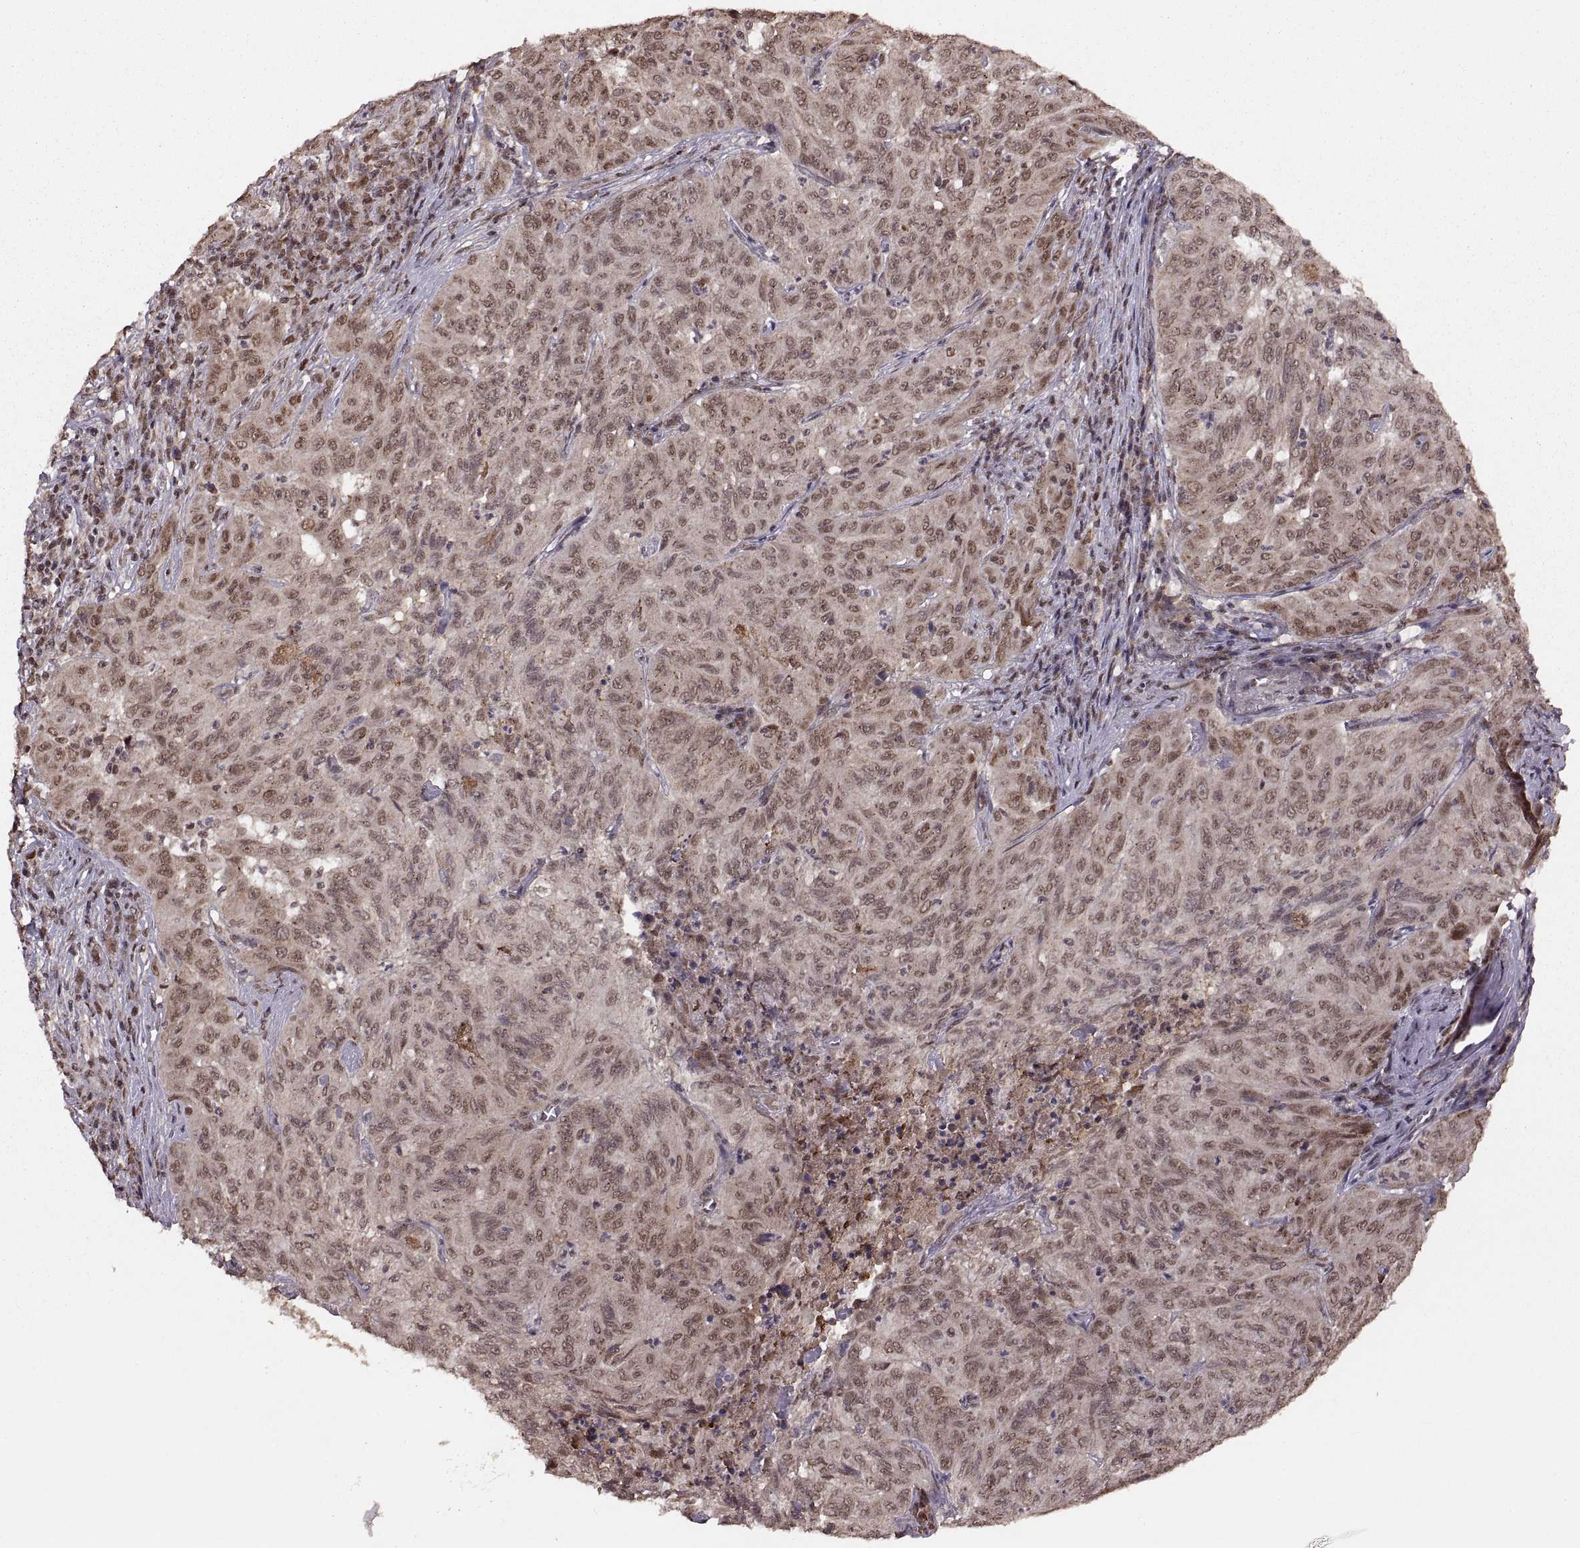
{"staining": {"intensity": "weak", "quantity": ">75%", "location": "cytoplasmic/membranous,nuclear"}, "tissue": "pancreatic cancer", "cell_type": "Tumor cells", "image_type": "cancer", "snomed": [{"axis": "morphology", "description": "Adenocarcinoma, NOS"}, {"axis": "topography", "description": "Pancreas"}], "caption": "IHC (DAB (3,3'-diaminobenzidine)) staining of adenocarcinoma (pancreatic) displays weak cytoplasmic/membranous and nuclear protein staining in approximately >75% of tumor cells. Immunohistochemistry stains the protein of interest in brown and the nuclei are stained blue.", "gene": "RFT1", "patient": {"sex": "male", "age": 63}}